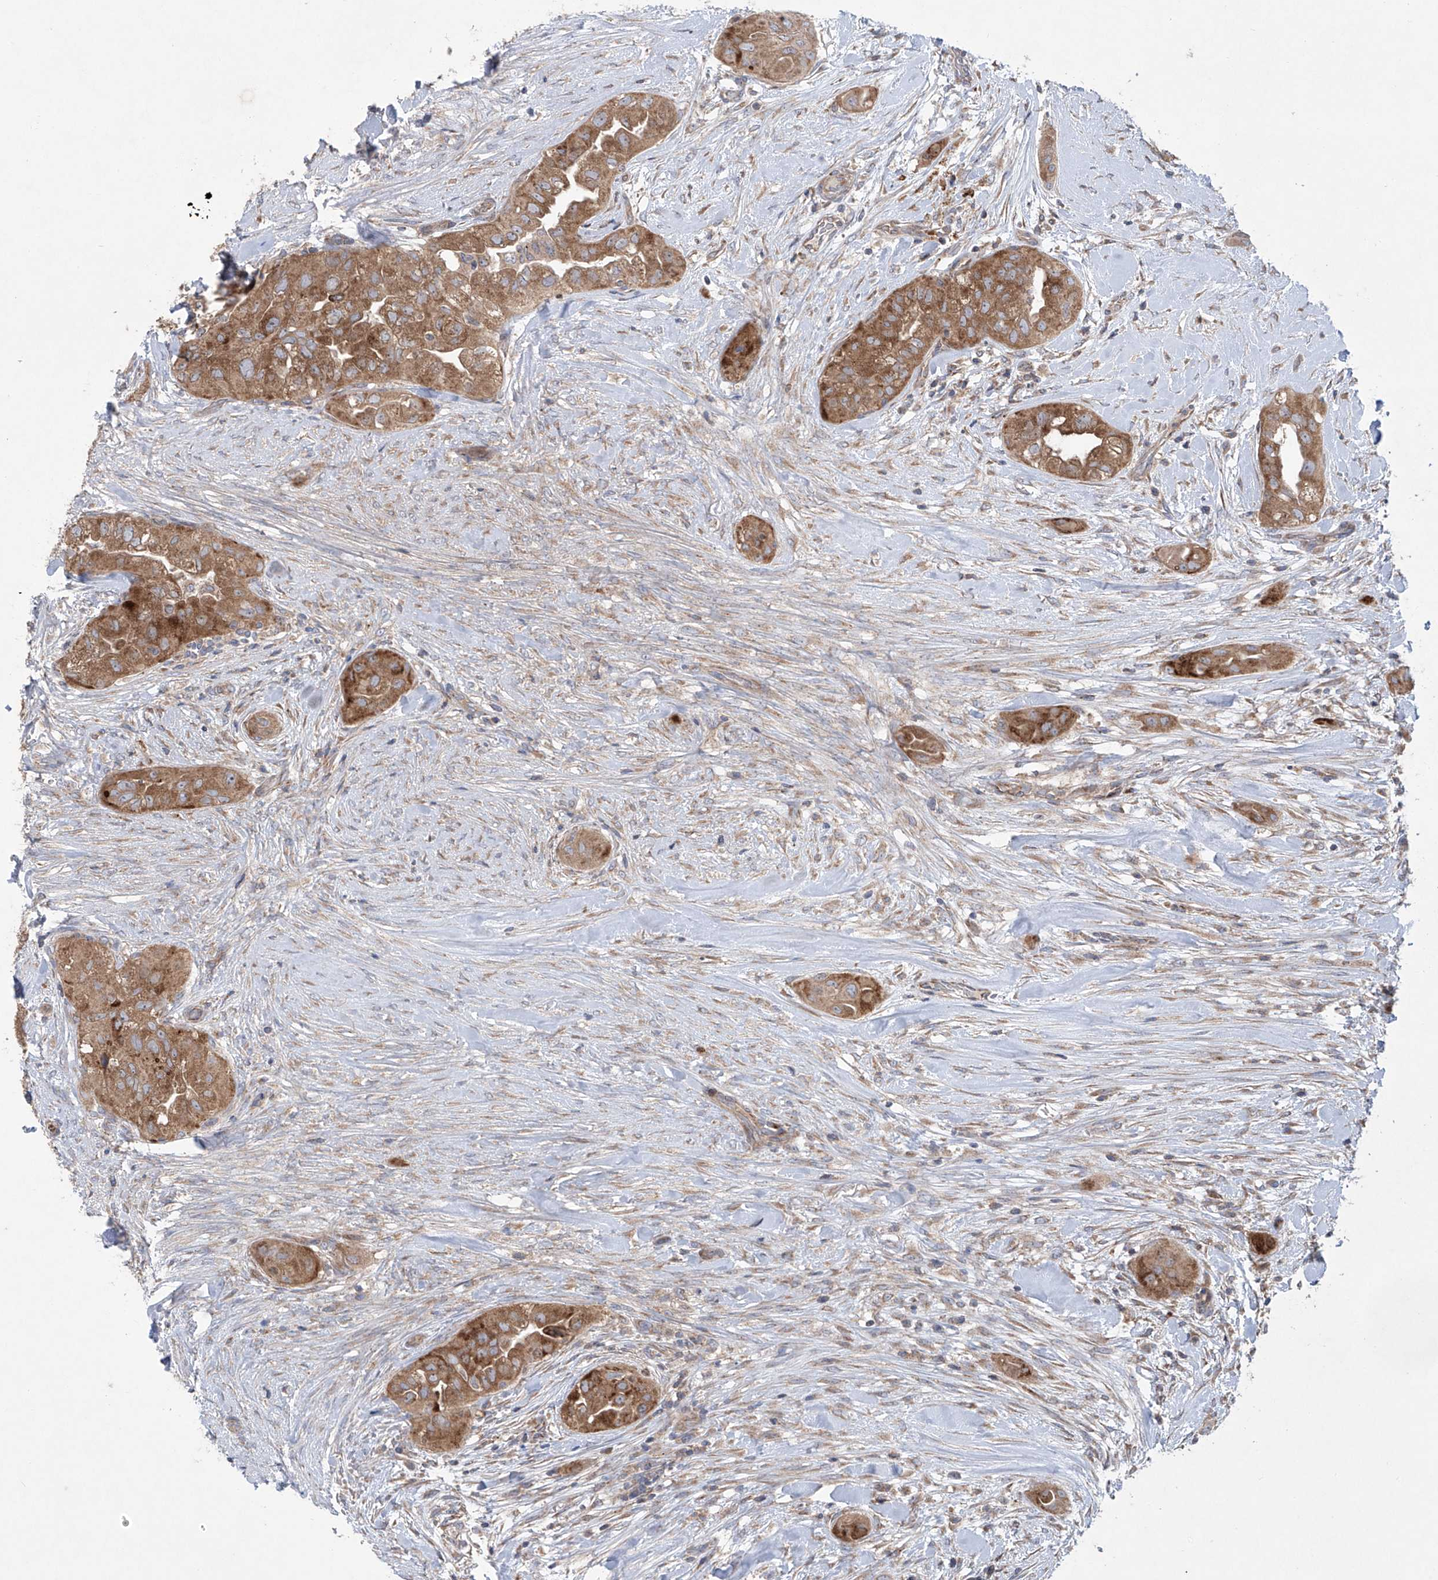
{"staining": {"intensity": "moderate", "quantity": ">75%", "location": "cytoplasmic/membranous"}, "tissue": "thyroid cancer", "cell_type": "Tumor cells", "image_type": "cancer", "snomed": [{"axis": "morphology", "description": "Papillary adenocarcinoma, NOS"}, {"axis": "topography", "description": "Thyroid gland"}], "caption": "Immunohistochemical staining of thyroid papillary adenocarcinoma exhibits moderate cytoplasmic/membranous protein positivity in about >75% of tumor cells. (DAB (3,3'-diaminobenzidine) IHC with brightfield microscopy, high magnification).", "gene": "KLC4", "patient": {"sex": "female", "age": 59}}